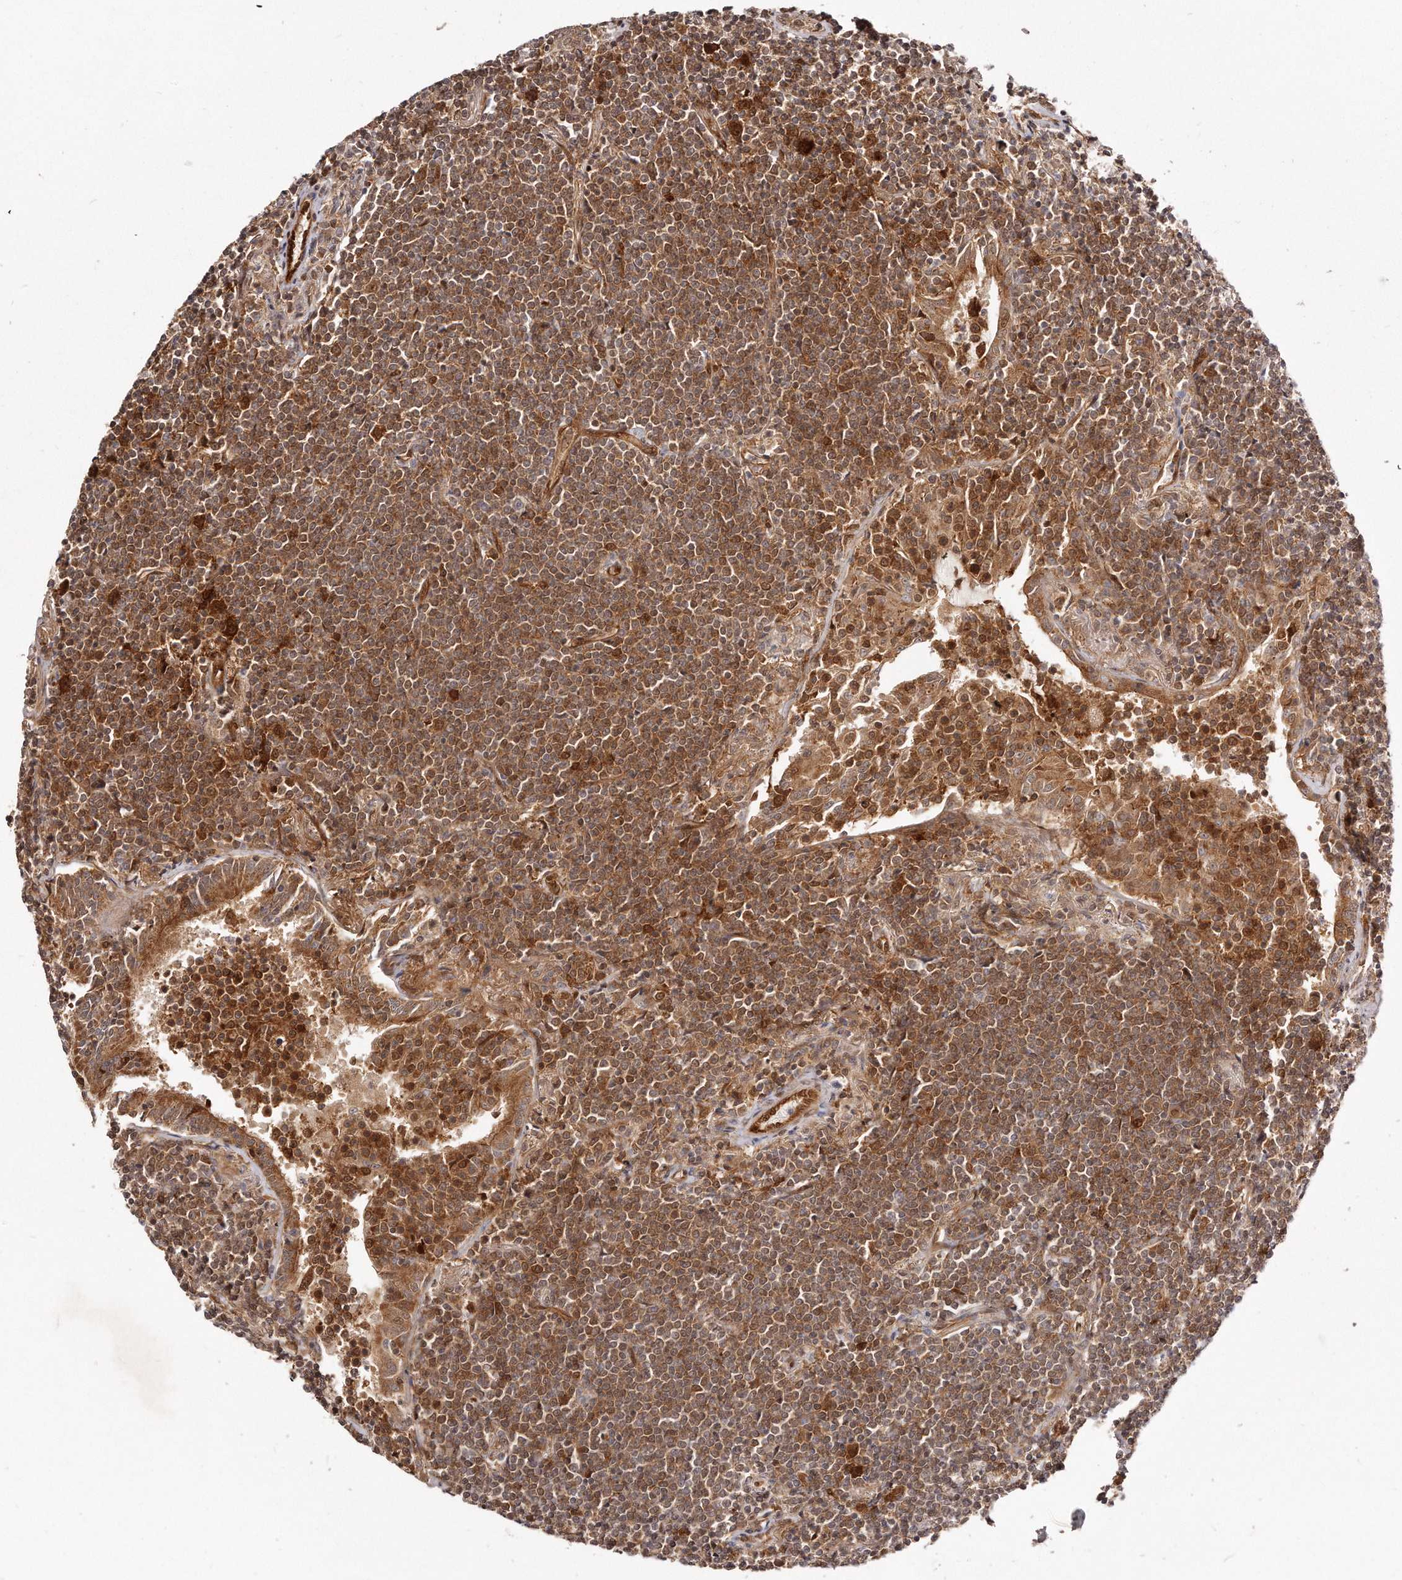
{"staining": {"intensity": "moderate", "quantity": ">75%", "location": "cytoplasmic/membranous"}, "tissue": "lymphoma", "cell_type": "Tumor cells", "image_type": "cancer", "snomed": [{"axis": "morphology", "description": "Malignant lymphoma, non-Hodgkin's type, Low grade"}, {"axis": "topography", "description": "Lung"}], "caption": "Immunohistochemical staining of human malignant lymphoma, non-Hodgkin's type (low-grade) demonstrates medium levels of moderate cytoplasmic/membranous protein positivity in approximately >75% of tumor cells.", "gene": "GBP4", "patient": {"sex": "female", "age": 71}}